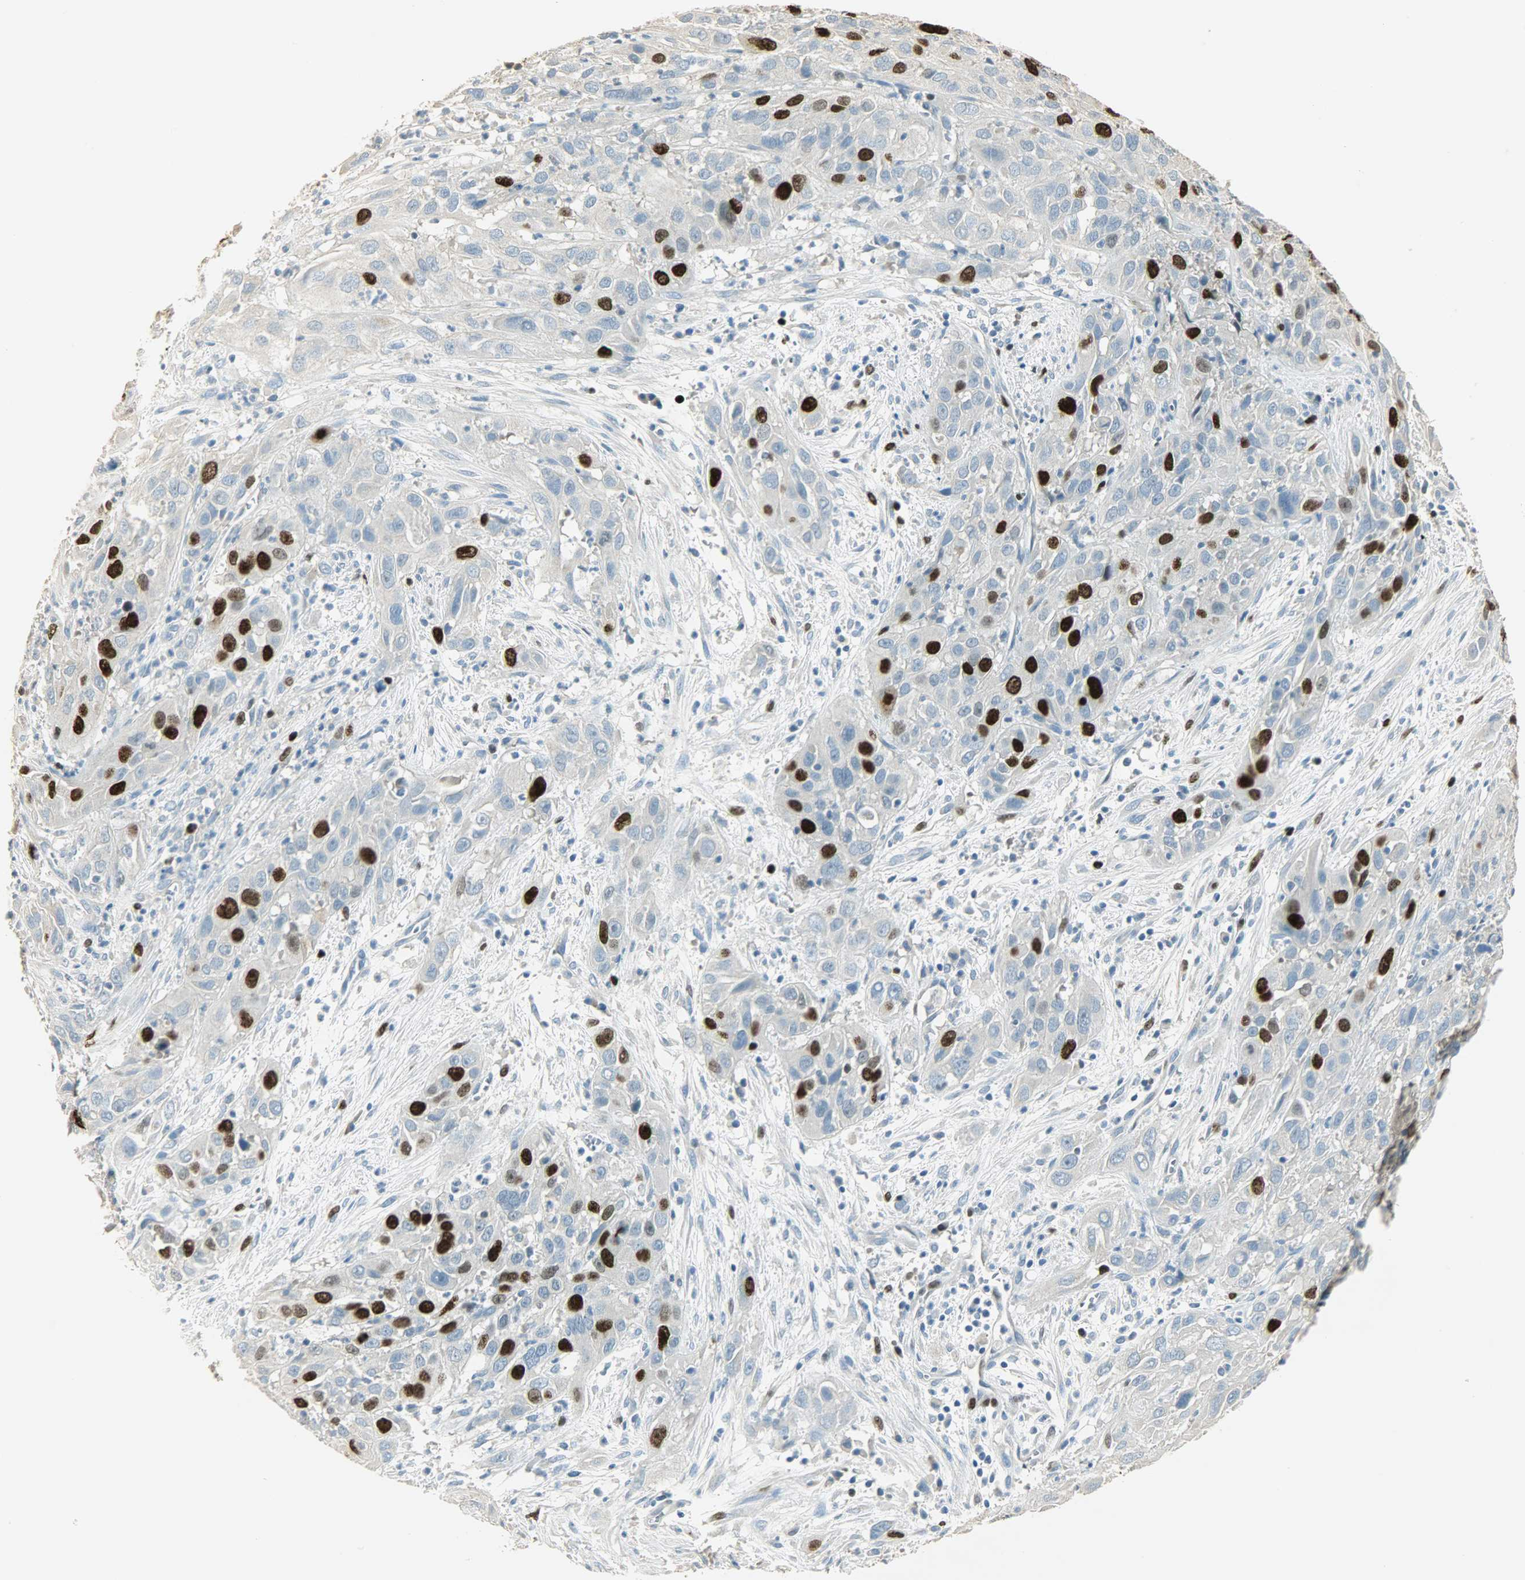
{"staining": {"intensity": "strong", "quantity": "<25%", "location": "nuclear"}, "tissue": "cervical cancer", "cell_type": "Tumor cells", "image_type": "cancer", "snomed": [{"axis": "morphology", "description": "Squamous cell carcinoma, NOS"}, {"axis": "topography", "description": "Cervix"}], "caption": "Immunohistochemical staining of human cervical squamous cell carcinoma reveals strong nuclear protein staining in approximately <25% of tumor cells.", "gene": "TPX2", "patient": {"sex": "female", "age": 32}}